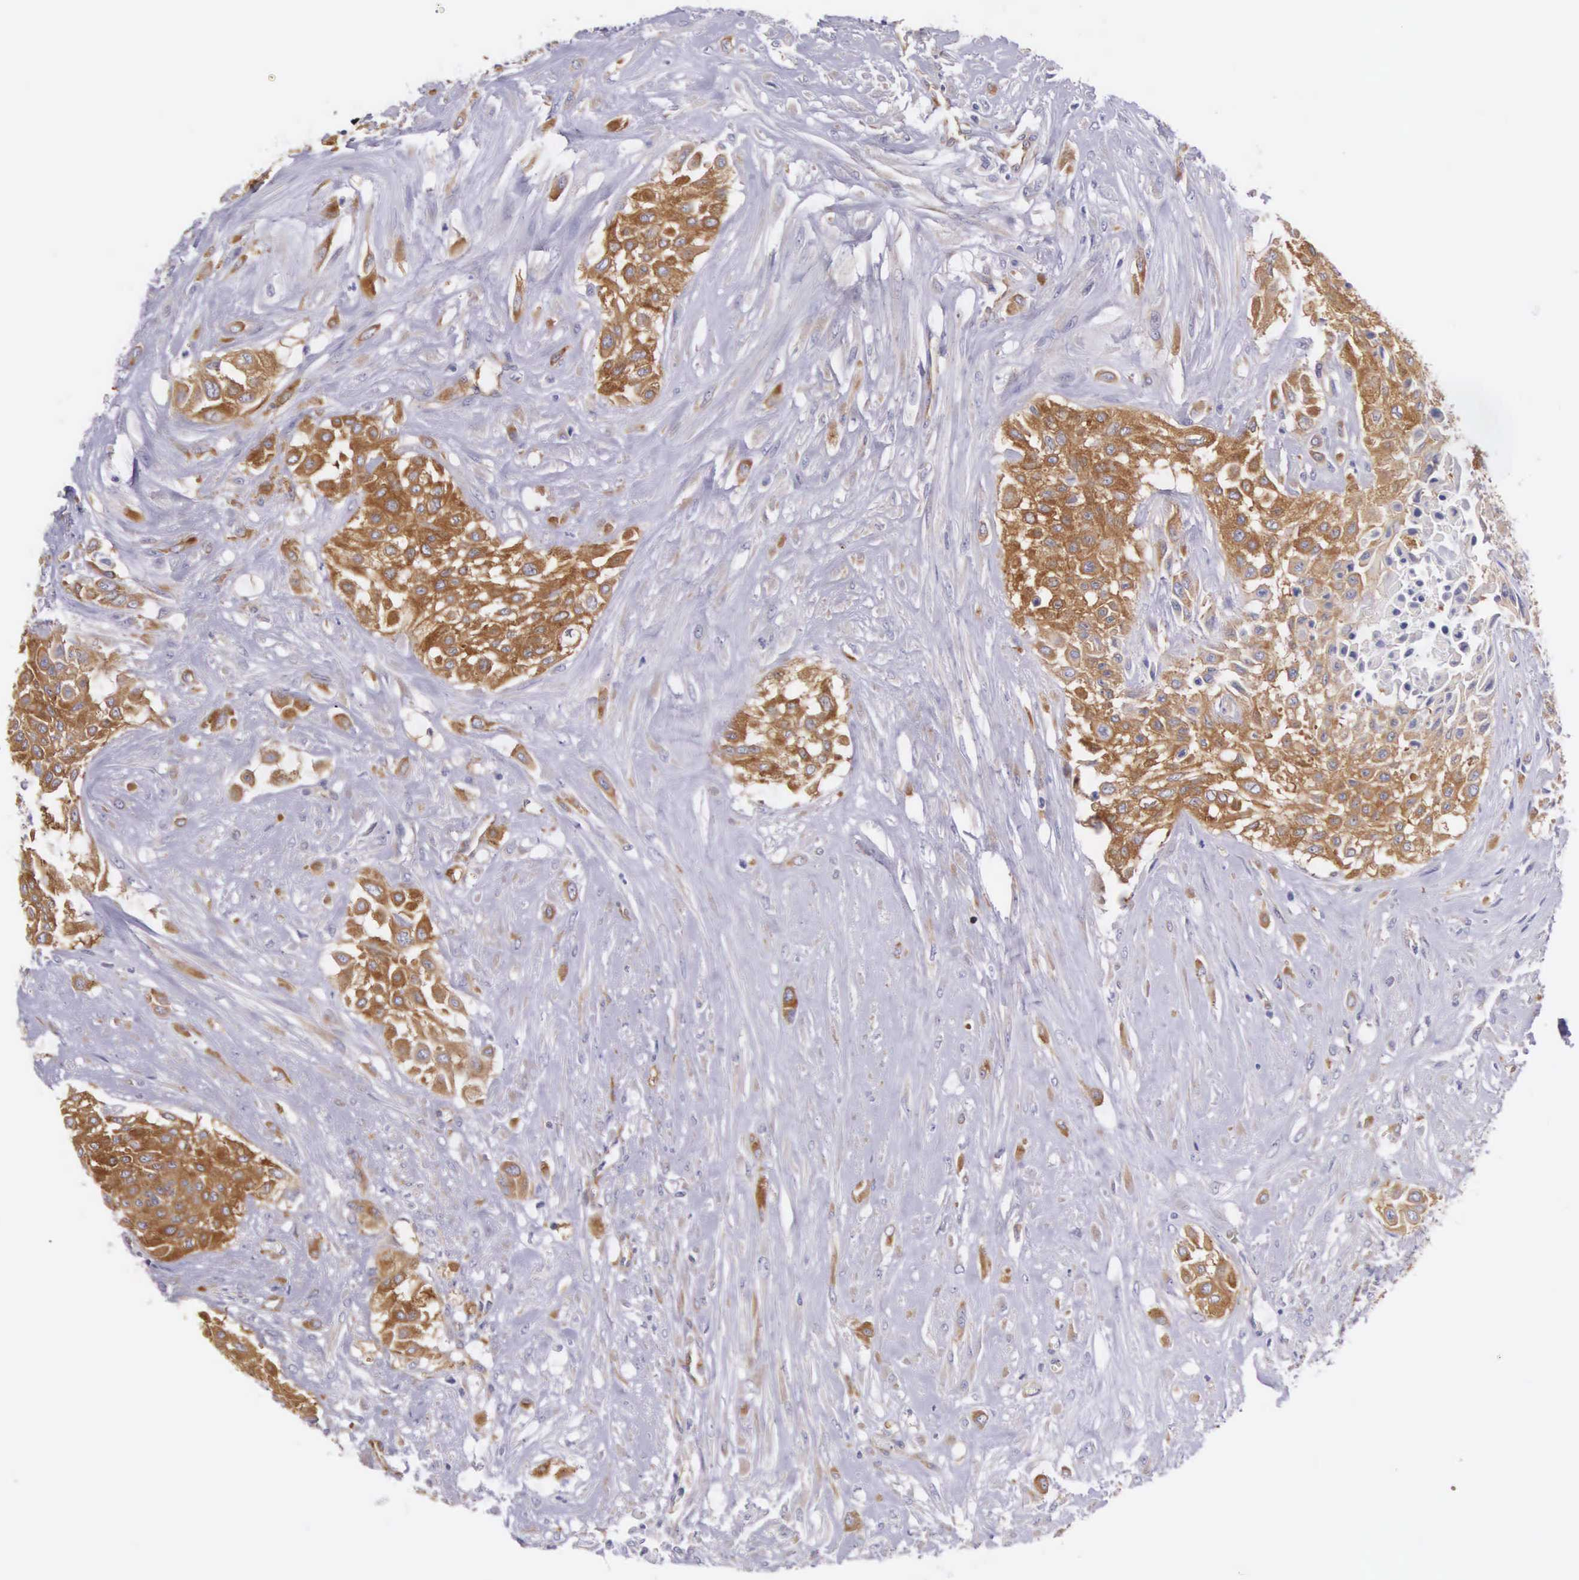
{"staining": {"intensity": "strong", "quantity": ">75%", "location": "cytoplasmic/membranous"}, "tissue": "urothelial cancer", "cell_type": "Tumor cells", "image_type": "cancer", "snomed": [{"axis": "morphology", "description": "Urothelial carcinoma, High grade"}, {"axis": "topography", "description": "Urinary bladder"}], "caption": "Urothelial cancer stained with DAB (3,3'-diaminobenzidine) IHC exhibits high levels of strong cytoplasmic/membranous positivity in about >75% of tumor cells. (Brightfield microscopy of DAB IHC at high magnification).", "gene": "OSBPL3", "patient": {"sex": "male", "age": 57}}